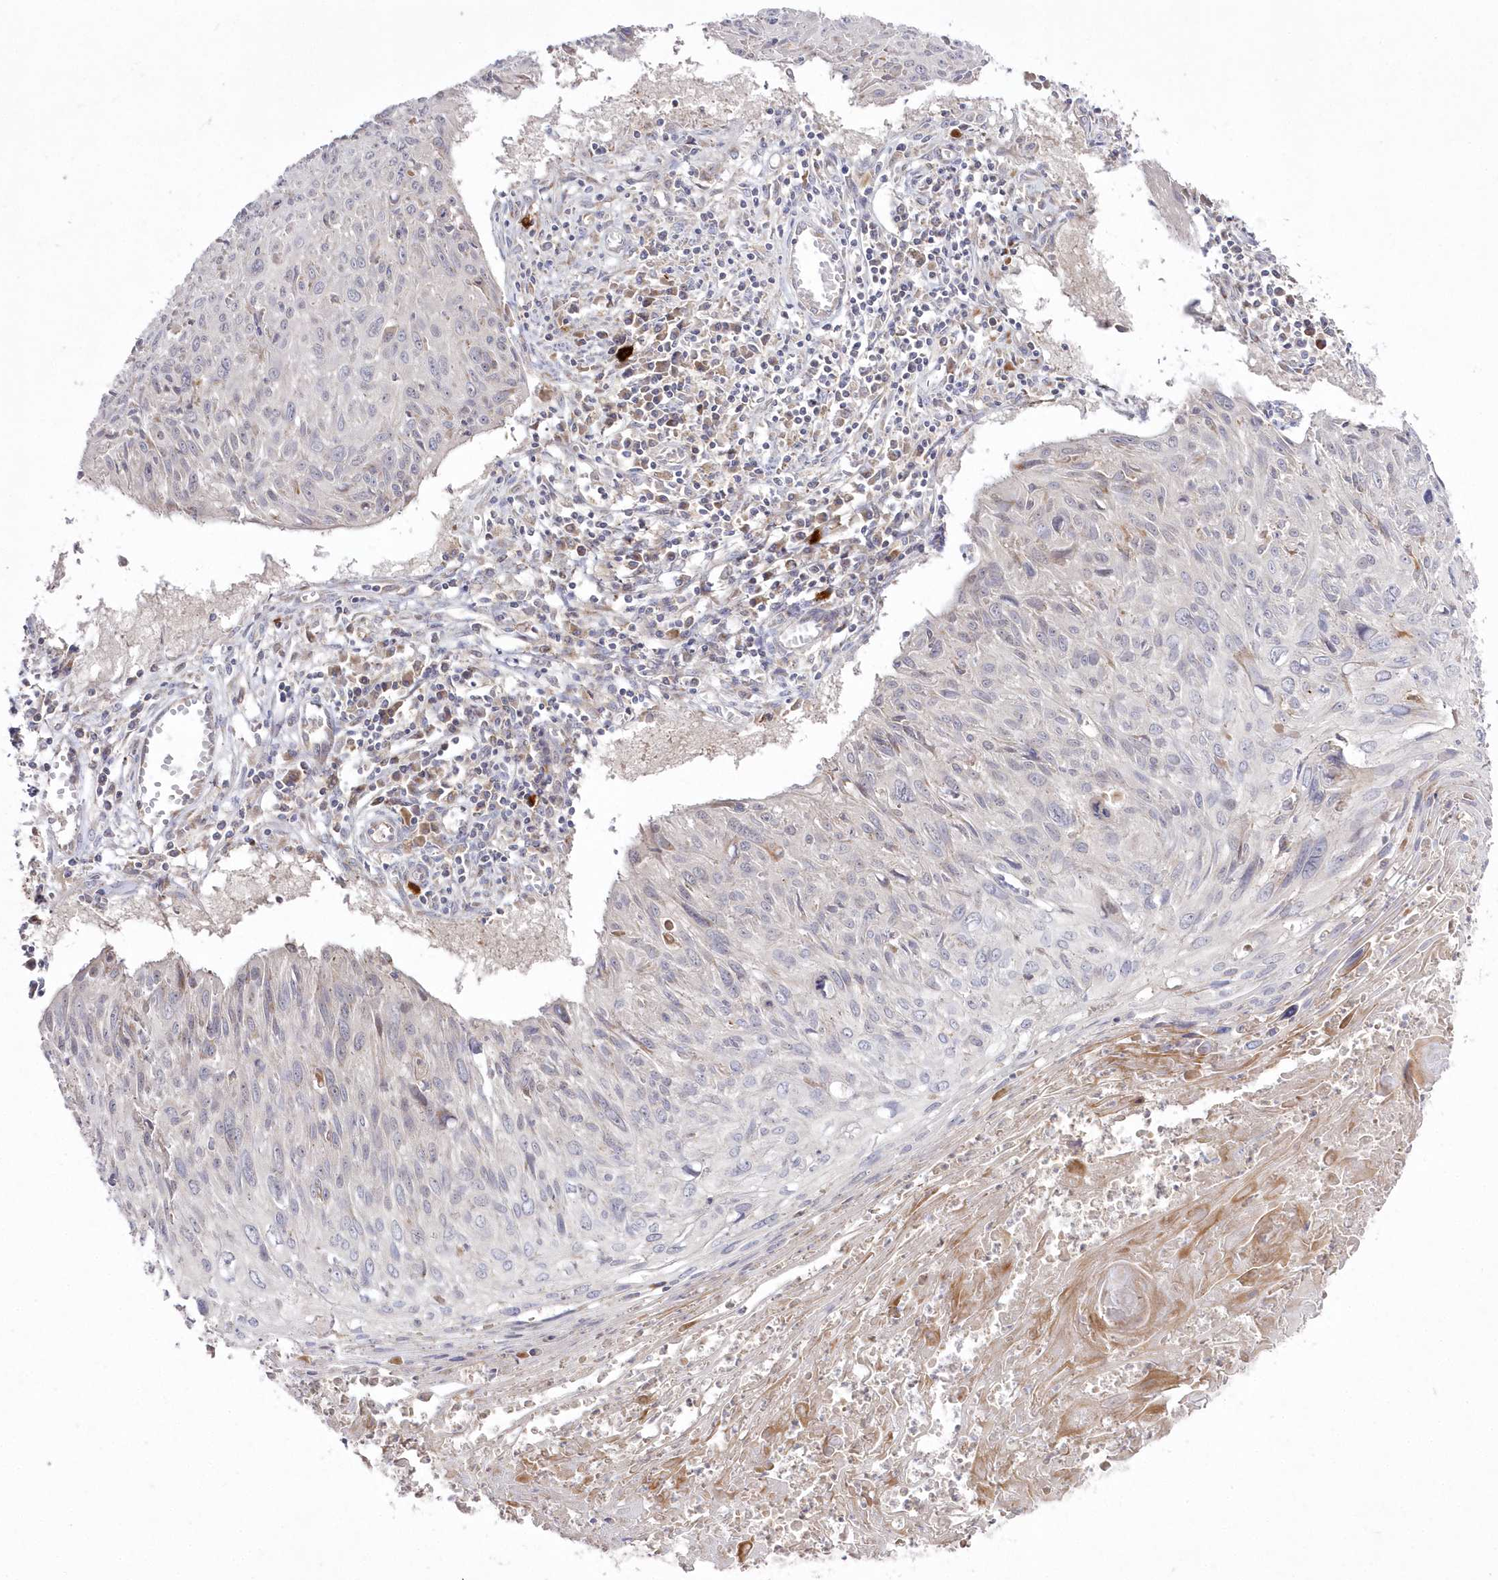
{"staining": {"intensity": "negative", "quantity": "none", "location": "none"}, "tissue": "cervical cancer", "cell_type": "Tumor cells", "image_type": "cancer", "snomed": [{"axis": "morphology", "description": "Squamous cell carcinoma, NOS"}, {"axis": "topography", "description": "Cervix"}], "caption": "Immunohistochemistry image of human cervical cancer (squamous cell carcinoma) stained for a protein (brown), which exhibits no positivity in tumor cells.", "gene": "ARSB", "patient": {"sex": "female", "age": 51}}